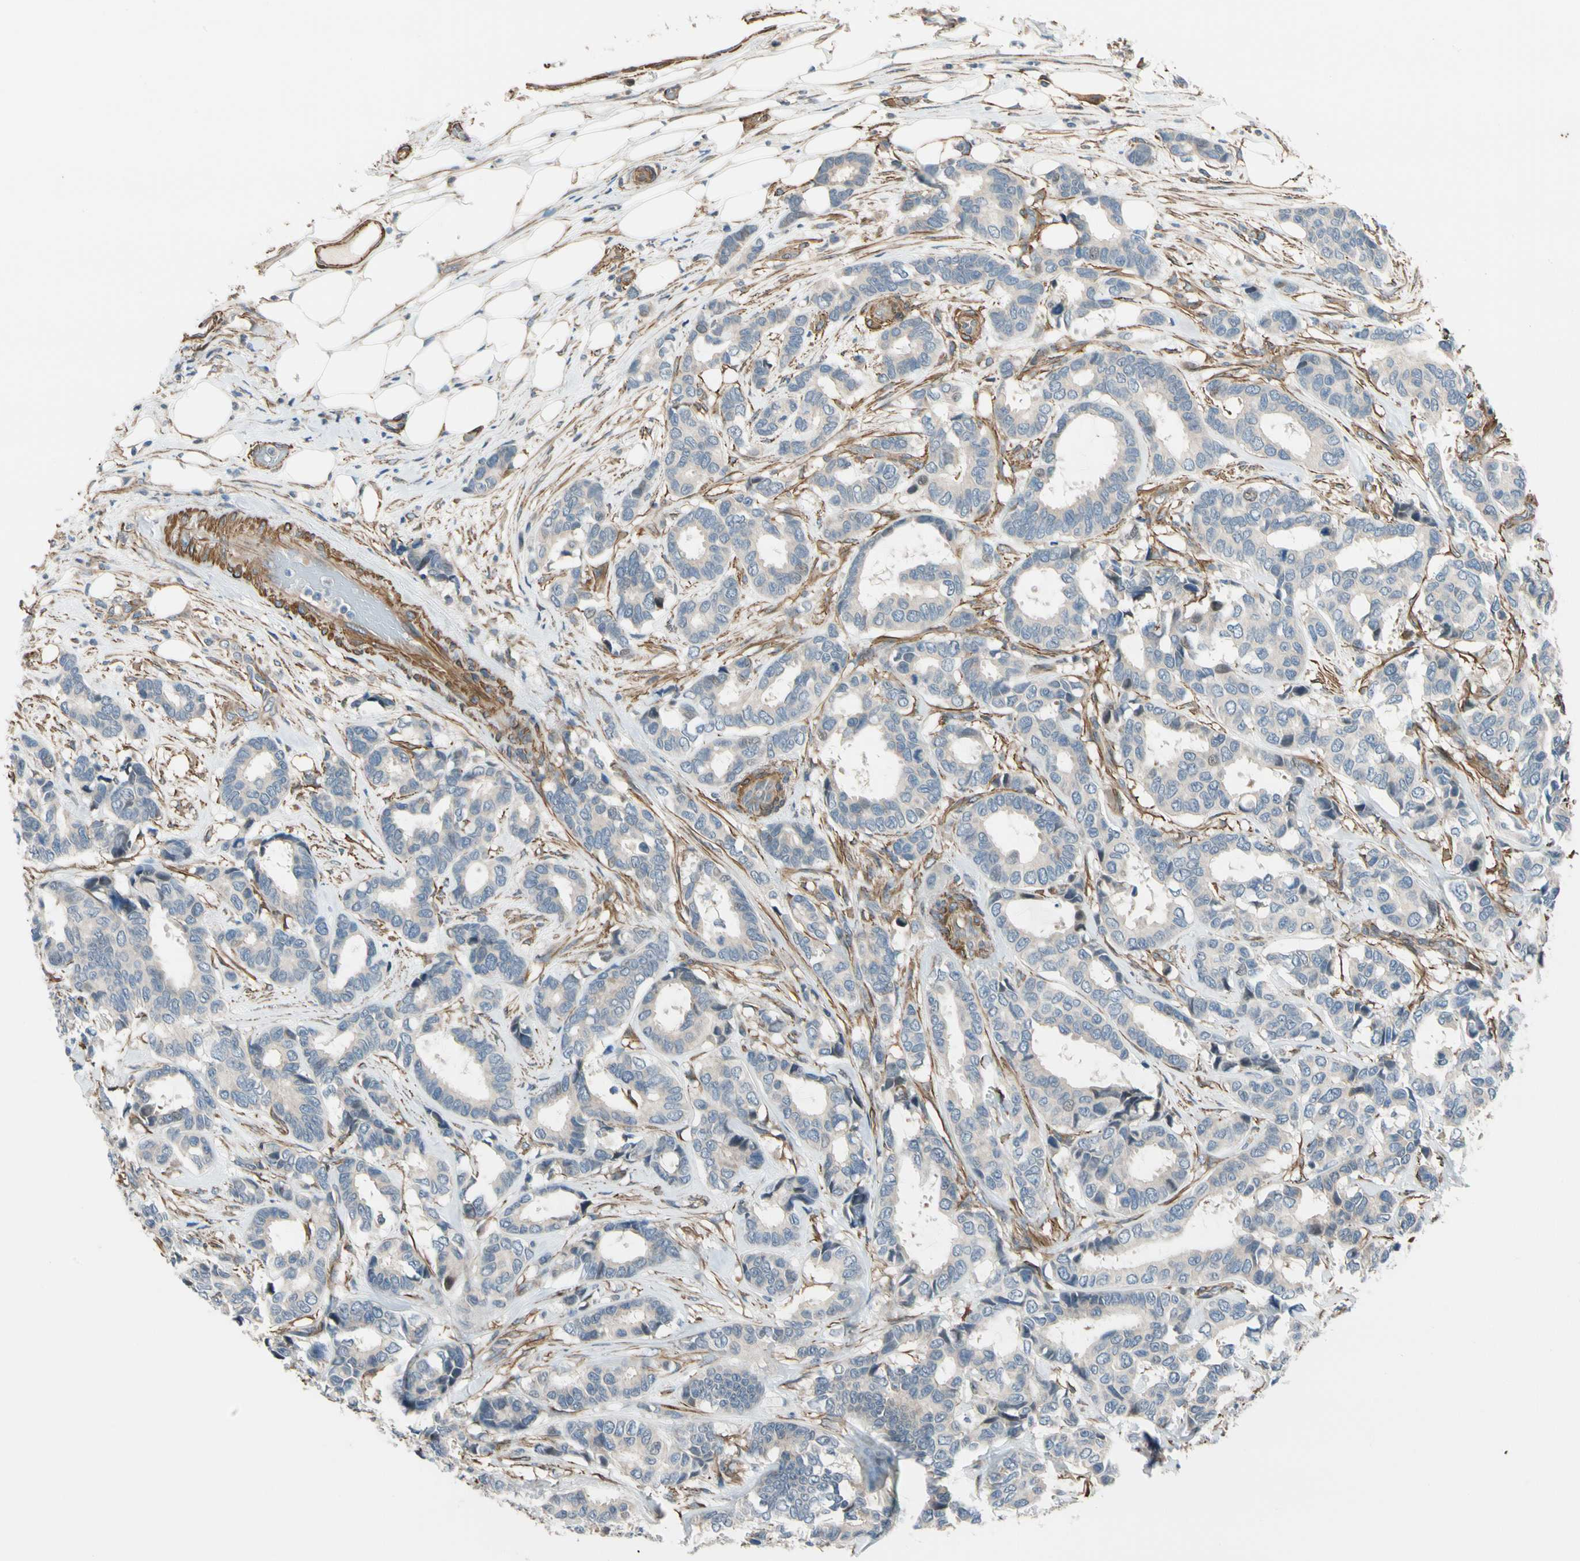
{"staining": {"intensity": "weak", "quantity": "<25%", "location": "cytoplasmic/membranous"}, "tissue": "breast cancer", "cell_type": "Tumor cells", "image_type": "cancer", "snomed": [{"axis": "morphology", "description": "Duct carcinoma"}, {"axis": "topography", "description": "Breast"}], "caption": "IHC of breast cancer (intraductal carcinoma) exhibits no staining in tumor cells.", "gene": "LIMK2", "patient": {"sex": "female", "age": 87}}